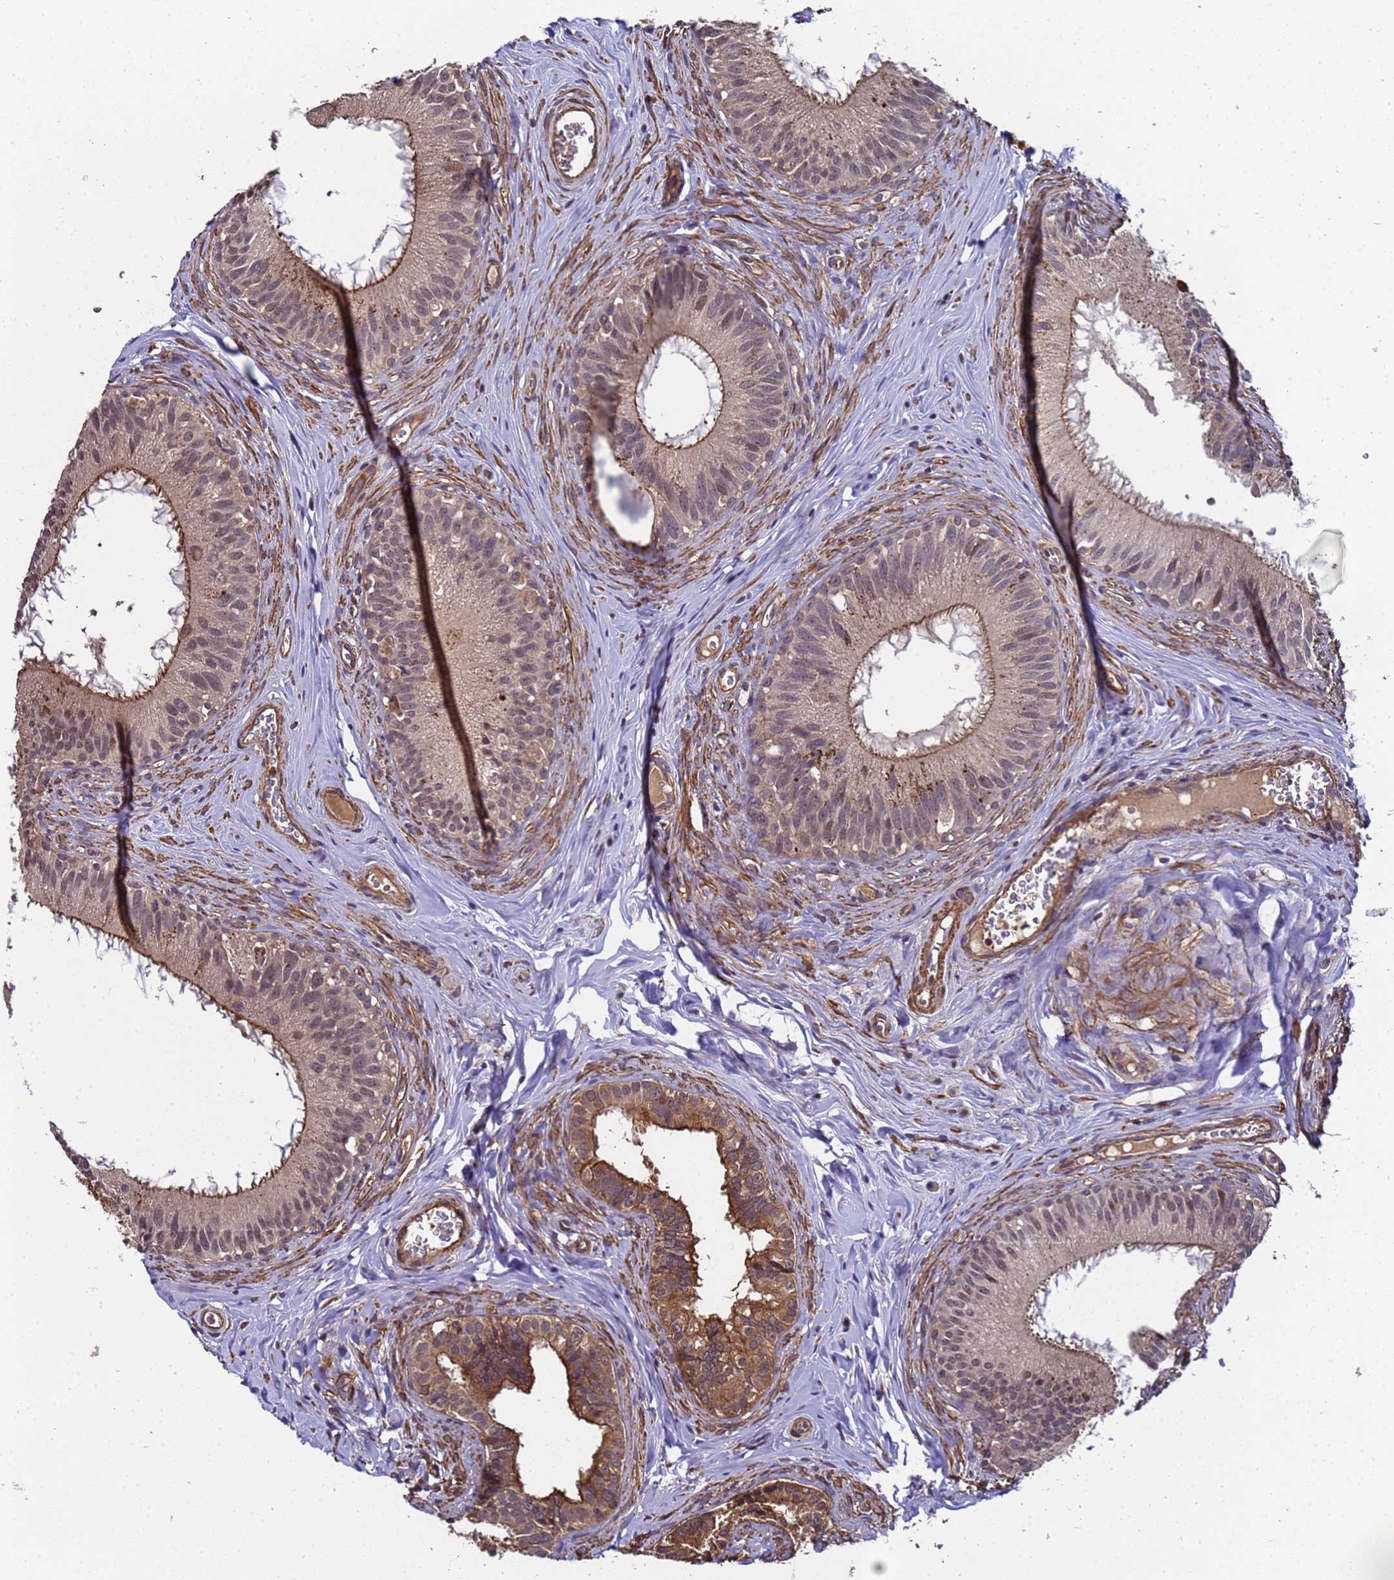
{"staining": {"intensity": "moderate", "quantity": "25%-75%", "location": "cytoplasmic/membranous,nuclear"}, "tissue": "epididymis", "cell_type": "Glandular cells", "image_type": "normal", "snomed": [{"axis": "morphology", "description": "Normal tissue, NOS"}, {"axis": "topography", "description": "Epididymis"}], "caption": "The photomicrograph displays staining of normal epididymis, revealing moderate cytoplasmic/membranous,nuclear protein staining (brown color) within glandular cells.", "gene": "GSTCD", "patient": {"sex": "male", "age": 38}}